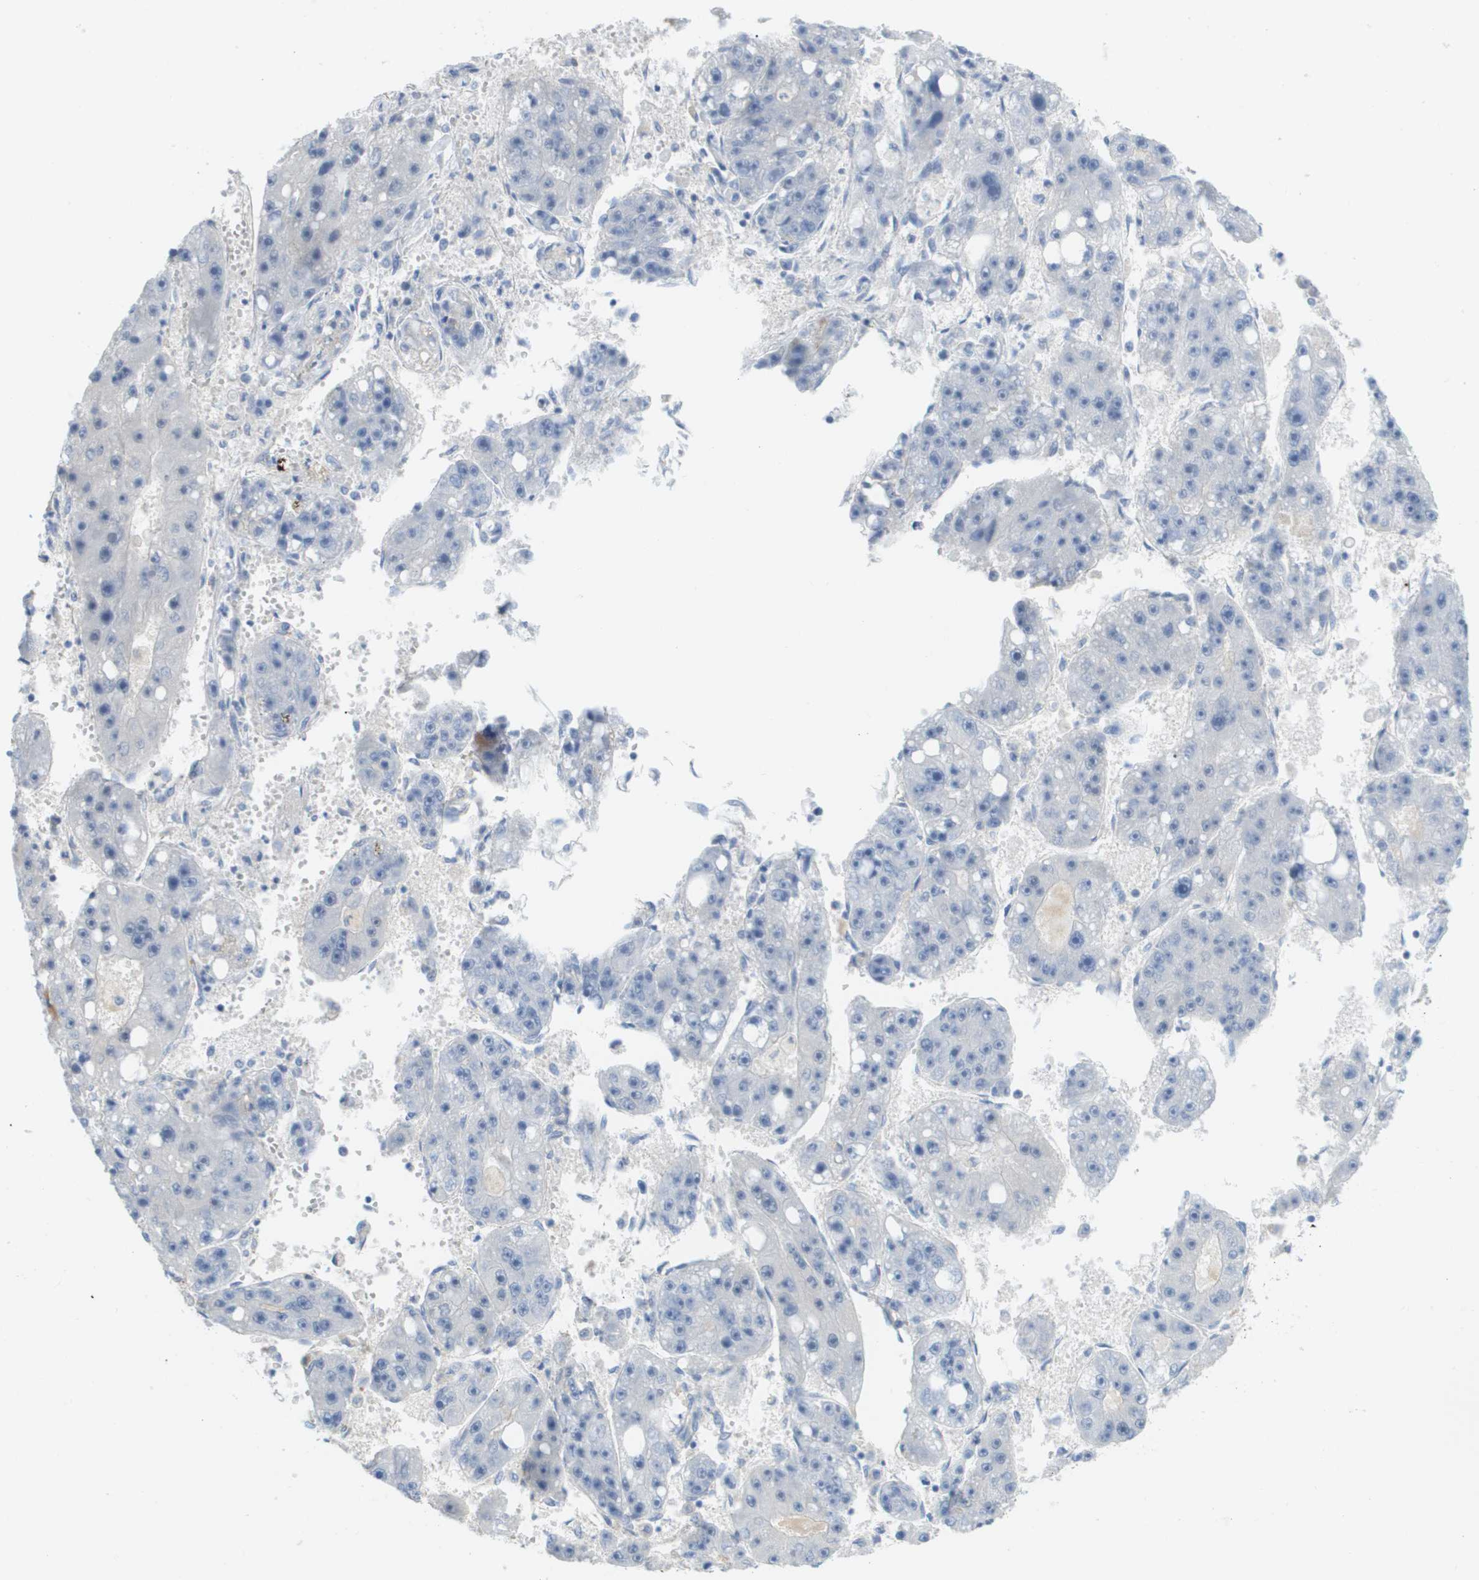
{"staining": {"intensity": "negative", "quantity": "none", "location": "none"}, "tissue": "liver cancer", "cell_type": "Tumor cells", "image_type": "cancer", "snomed": [{"axis": "morphology", "description": "Carcinoma, Hepatocellular, NOS"}, {"axis": "topography", "description": "Liver"}], "caption": "Liver hepatocellular carcinoma was stained to show a protein in brown. There is no significant staining in tumor cells.", "gene": "MYL3", "patient": {"sex": "female", "age": 61}}